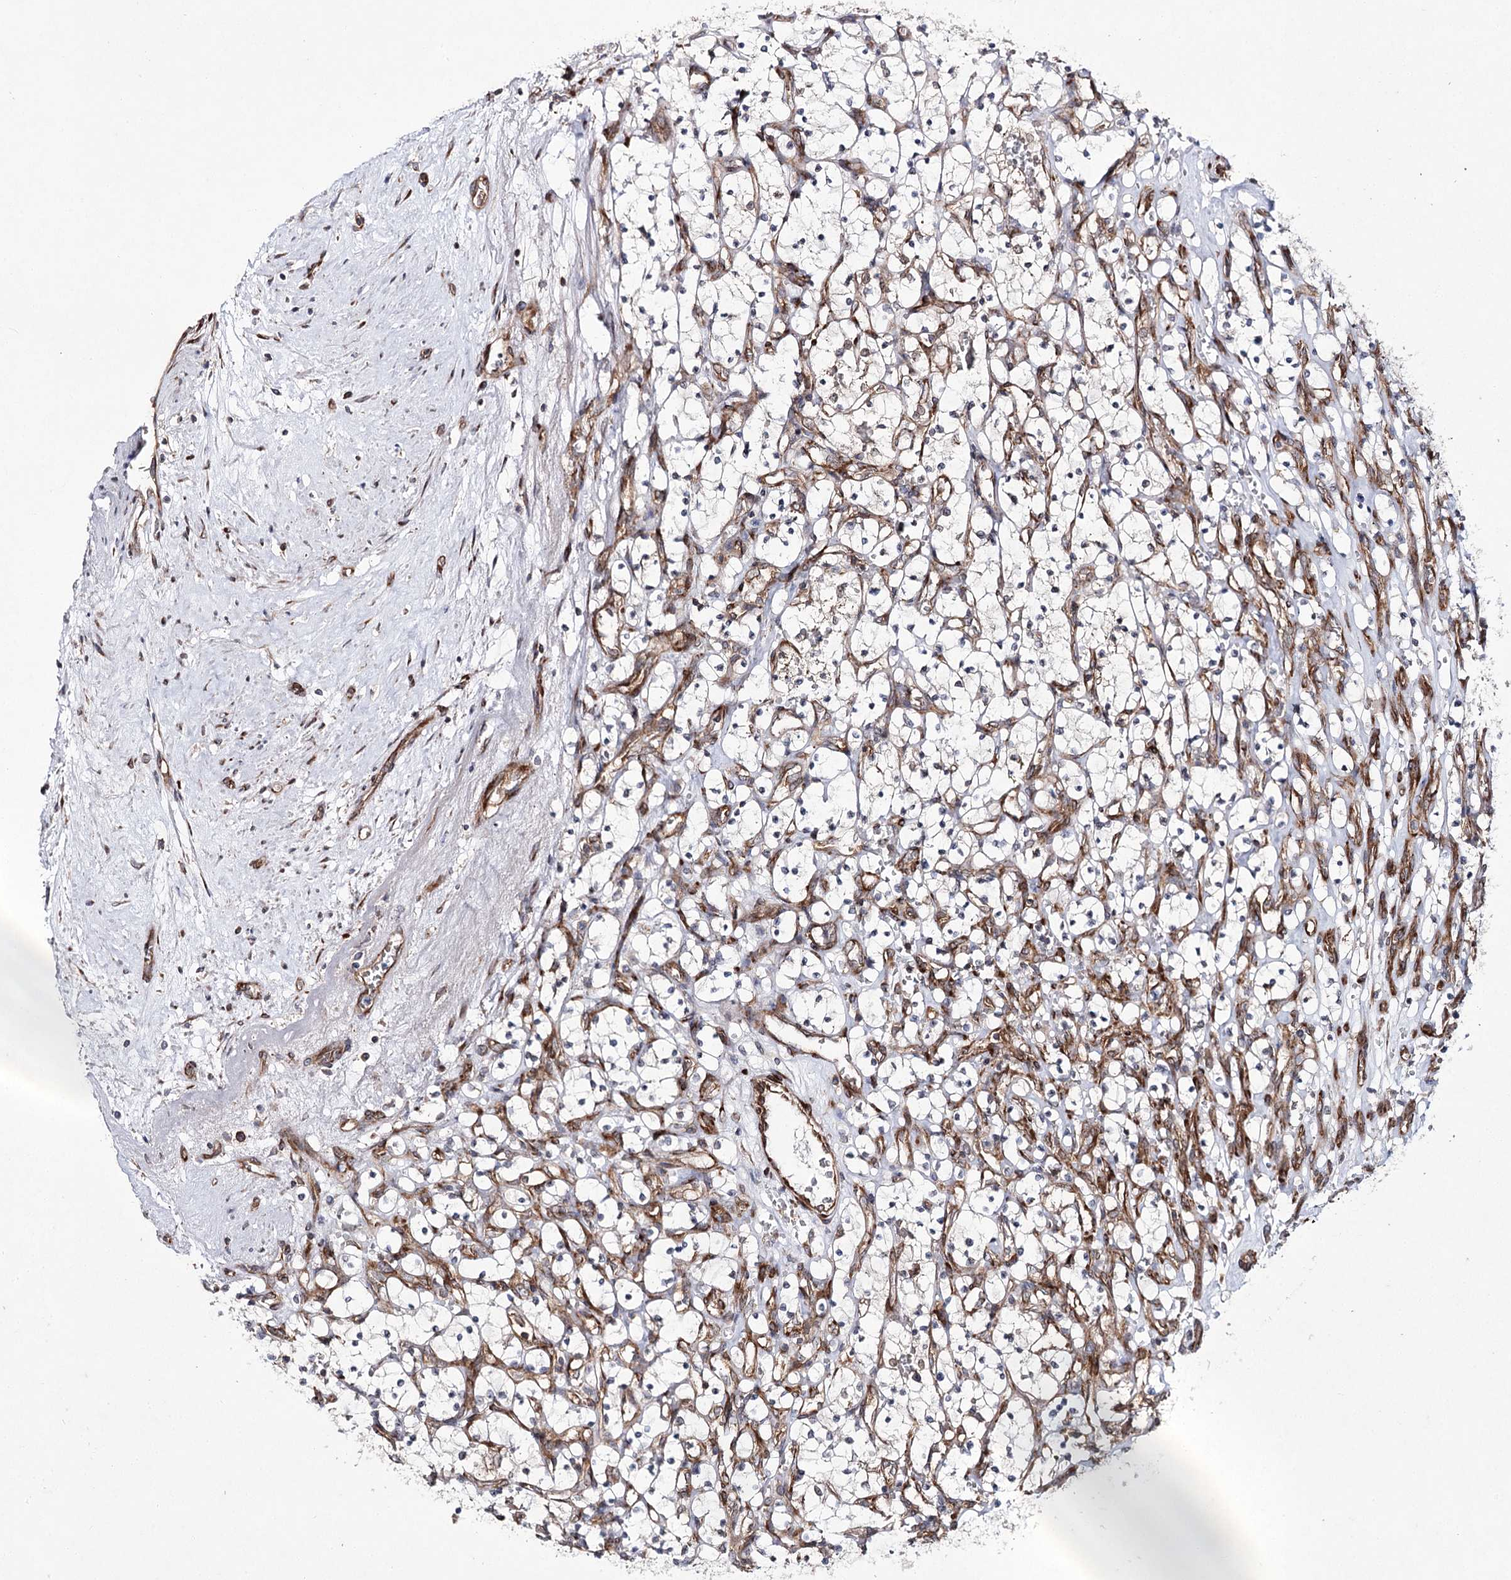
{"staining": {"intensity": "negative", "quantity": "none", "location": "none"}, "tissue": "renal cancer", "cell_type": "Tumor cells", "image_type": "cancer", "snomed": [{"axis": "morphology", "description": "Adenocarcinoma, NOS"}, {"axis": "topography", "description": "Kidney"}], "caption": "There is no significant staining in tumor cells of renal adenocarcinoma.", "gene": "VWA2", "patient": {"sex": "female", "age": 69}}